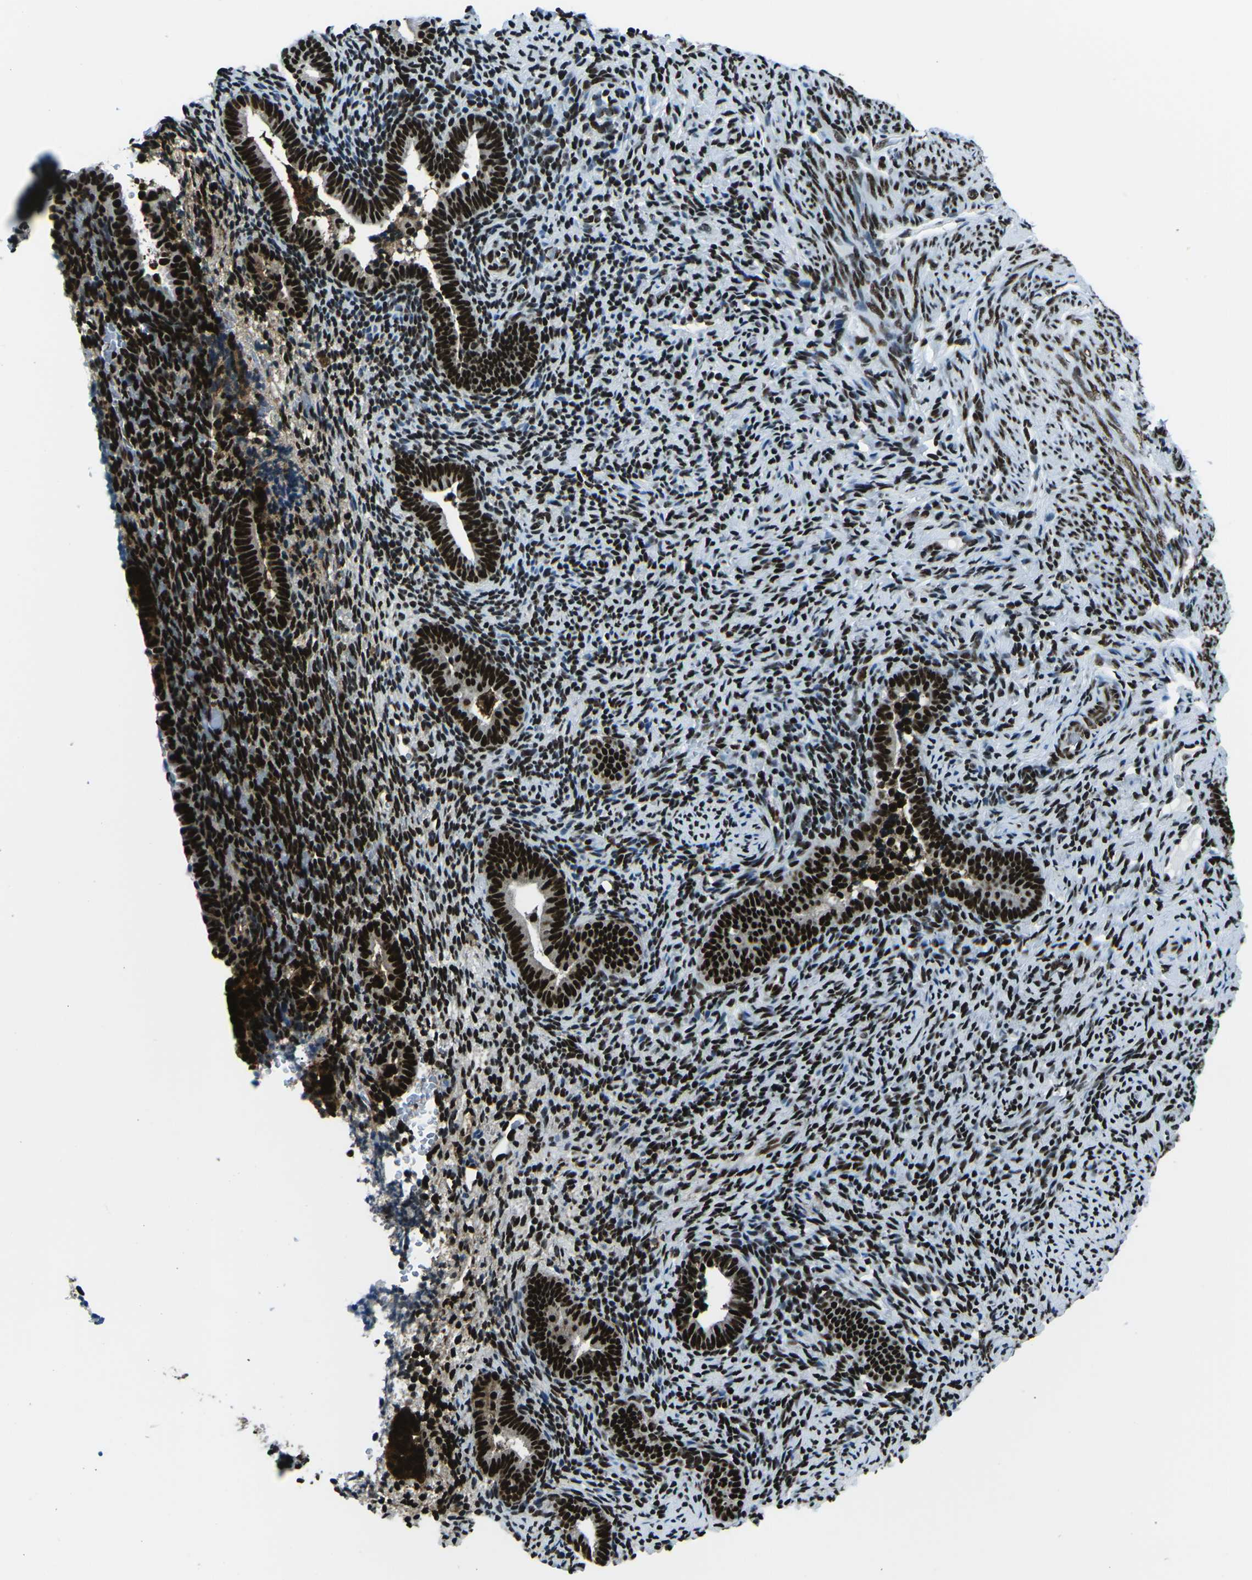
{"staining": {"intensity": "strong", "quantity": ">75%", "location": "nuclear"}, "tissue": "endometrium", "cell_type": "Cells in endometrial stroma", "image_type": "normal", "snomed": [{"axis": "morphology", "description": "Normal tissue, NOS"}, {"axis": "topography", "description": "Endometrium"}], "caption": "Immunohistochemistry of benign endometrium displays high levels of strong nuclear staining in approximately >75% of cells in endometrial stroma.", "gene": "HNRNPL", "patient": {"sex": "female", "age": 51}}